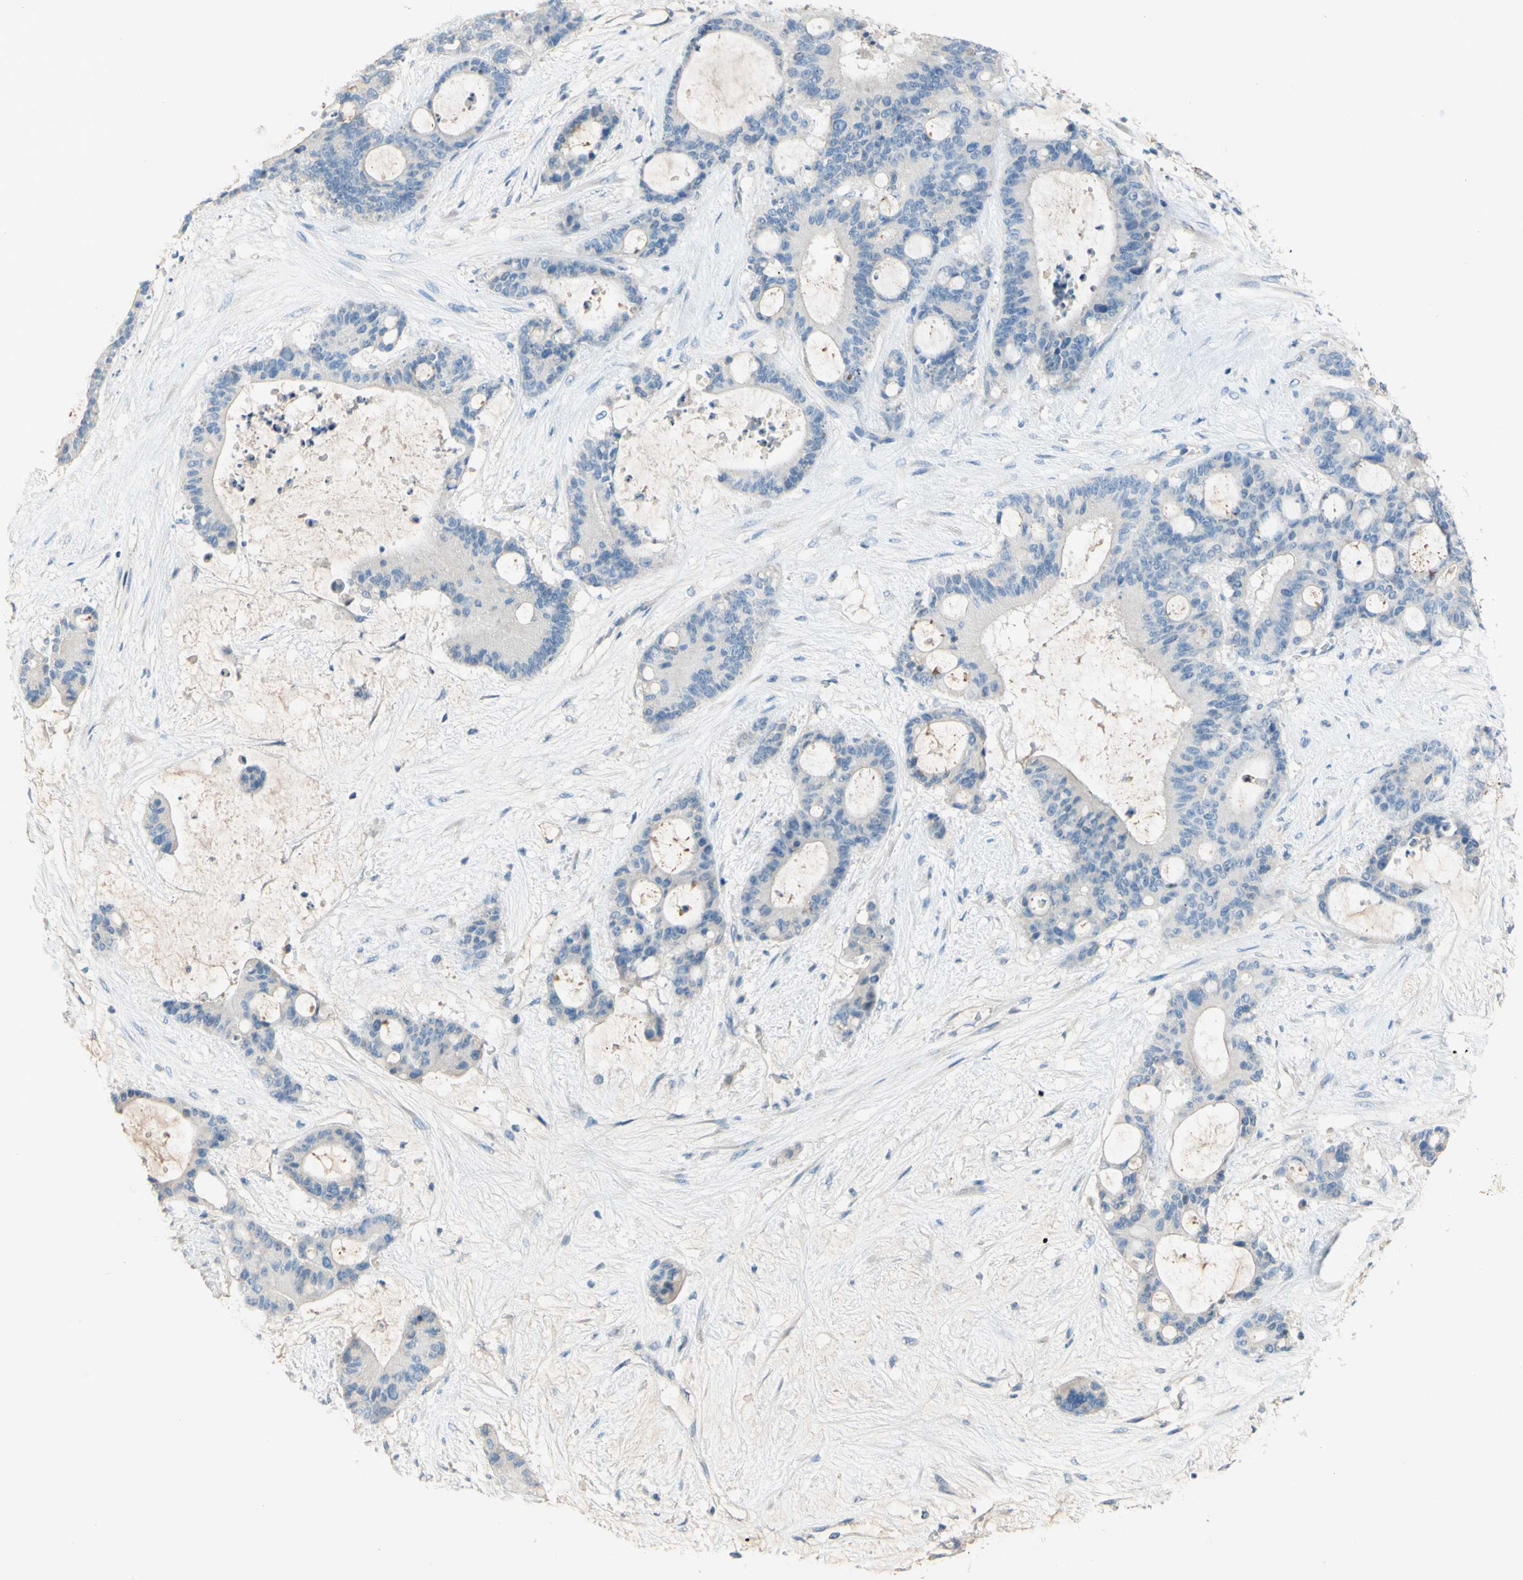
{"staining": {"intensity": "negative", "quantity": "none", "location": "none"}, "tissue": "liver cancer", "cell_type": "Tumor cells", "image_type": "cancer", "snomed": [{"axis": "morphology", "description": "Cholangiocarcinoma"}, {"axis": "topography", "description": "Liver"}], "caption": "Immunohistochemistry of human liver cholangiocarcinoma displays no expression in tumor cells. Nuclei are stained in blue.", "gene": "PACSIN1", "patient": {"sex": "female", "age": 73}}